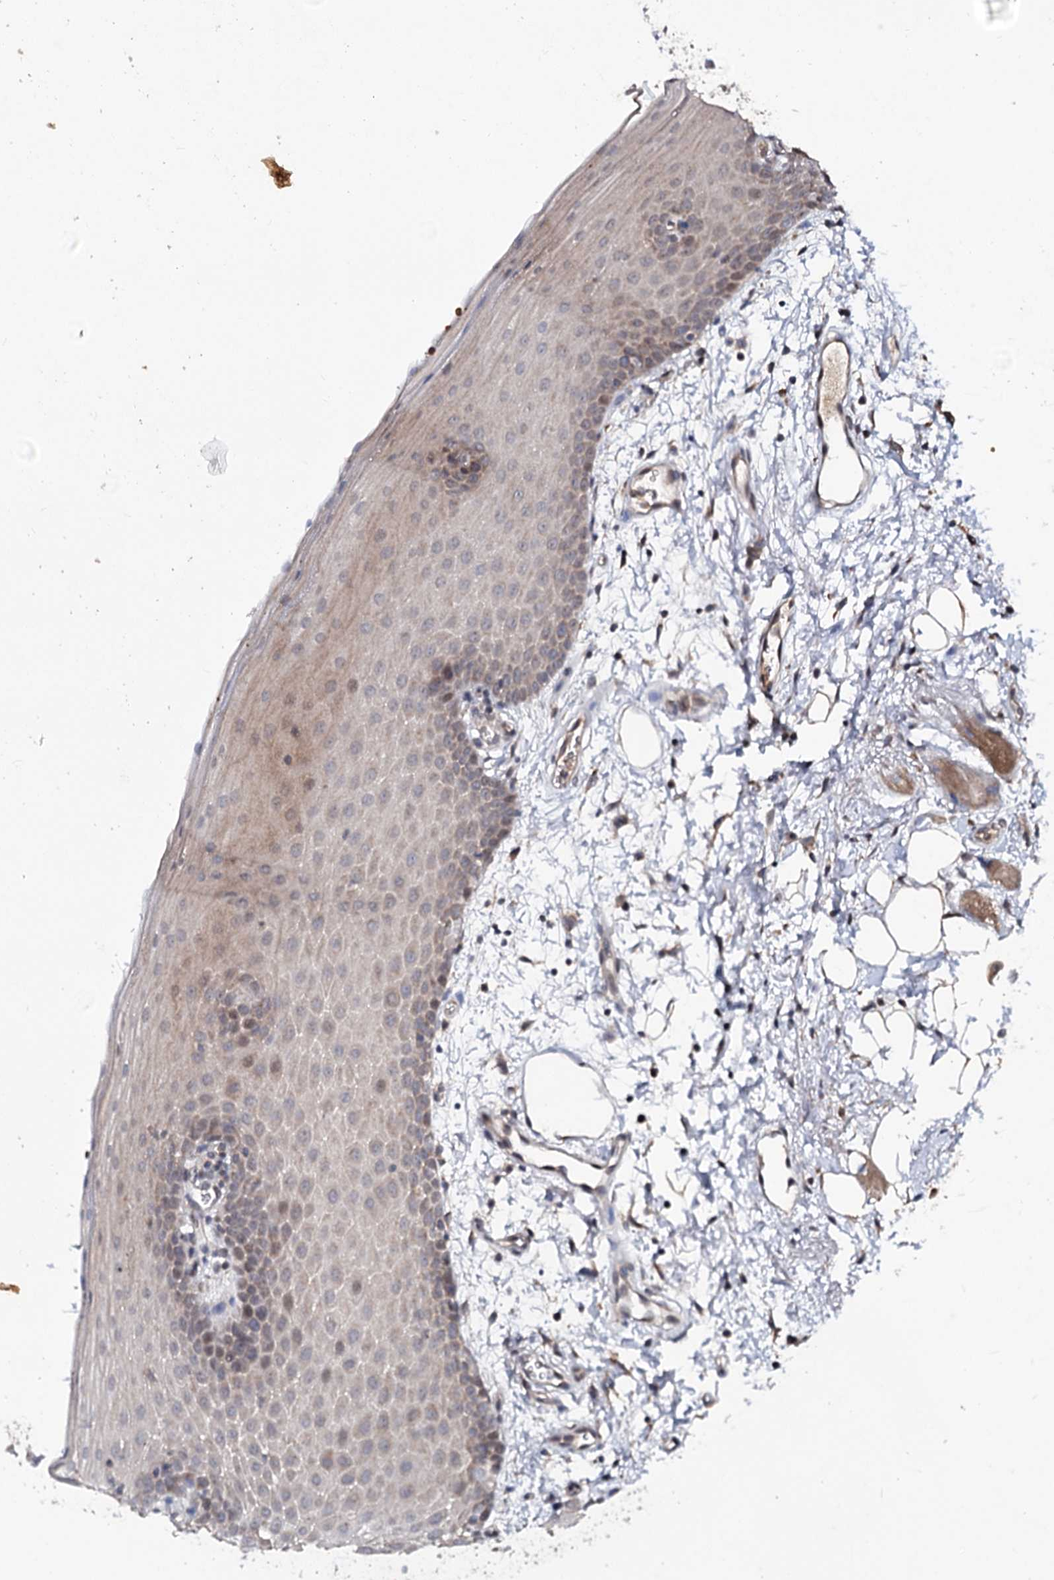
{"staining": {"intensity": "moderate", "quantity": "25%-75%", "location": "cytoplasmic/membranous"}, "tissue": "oral mucosa", "cell_type": "Squamous epithelial cells", "image_type": "normal", "snomed": [{"axis": "morphology", "description": "Normal tissue, NOS"}, {"axis": "topography", "description": "Oral tissue"}], "caption": "Protein expression analysis of normal oral mucosa reveals moderate cytoplasmic/membranous positivity in about 25%-75% of squamous epithelial cells. (DAB = brown stain, brightfield microscopy at high magnification).", "gene": "MSANTD2", "patient": {"sex": "male", "age": 68}}